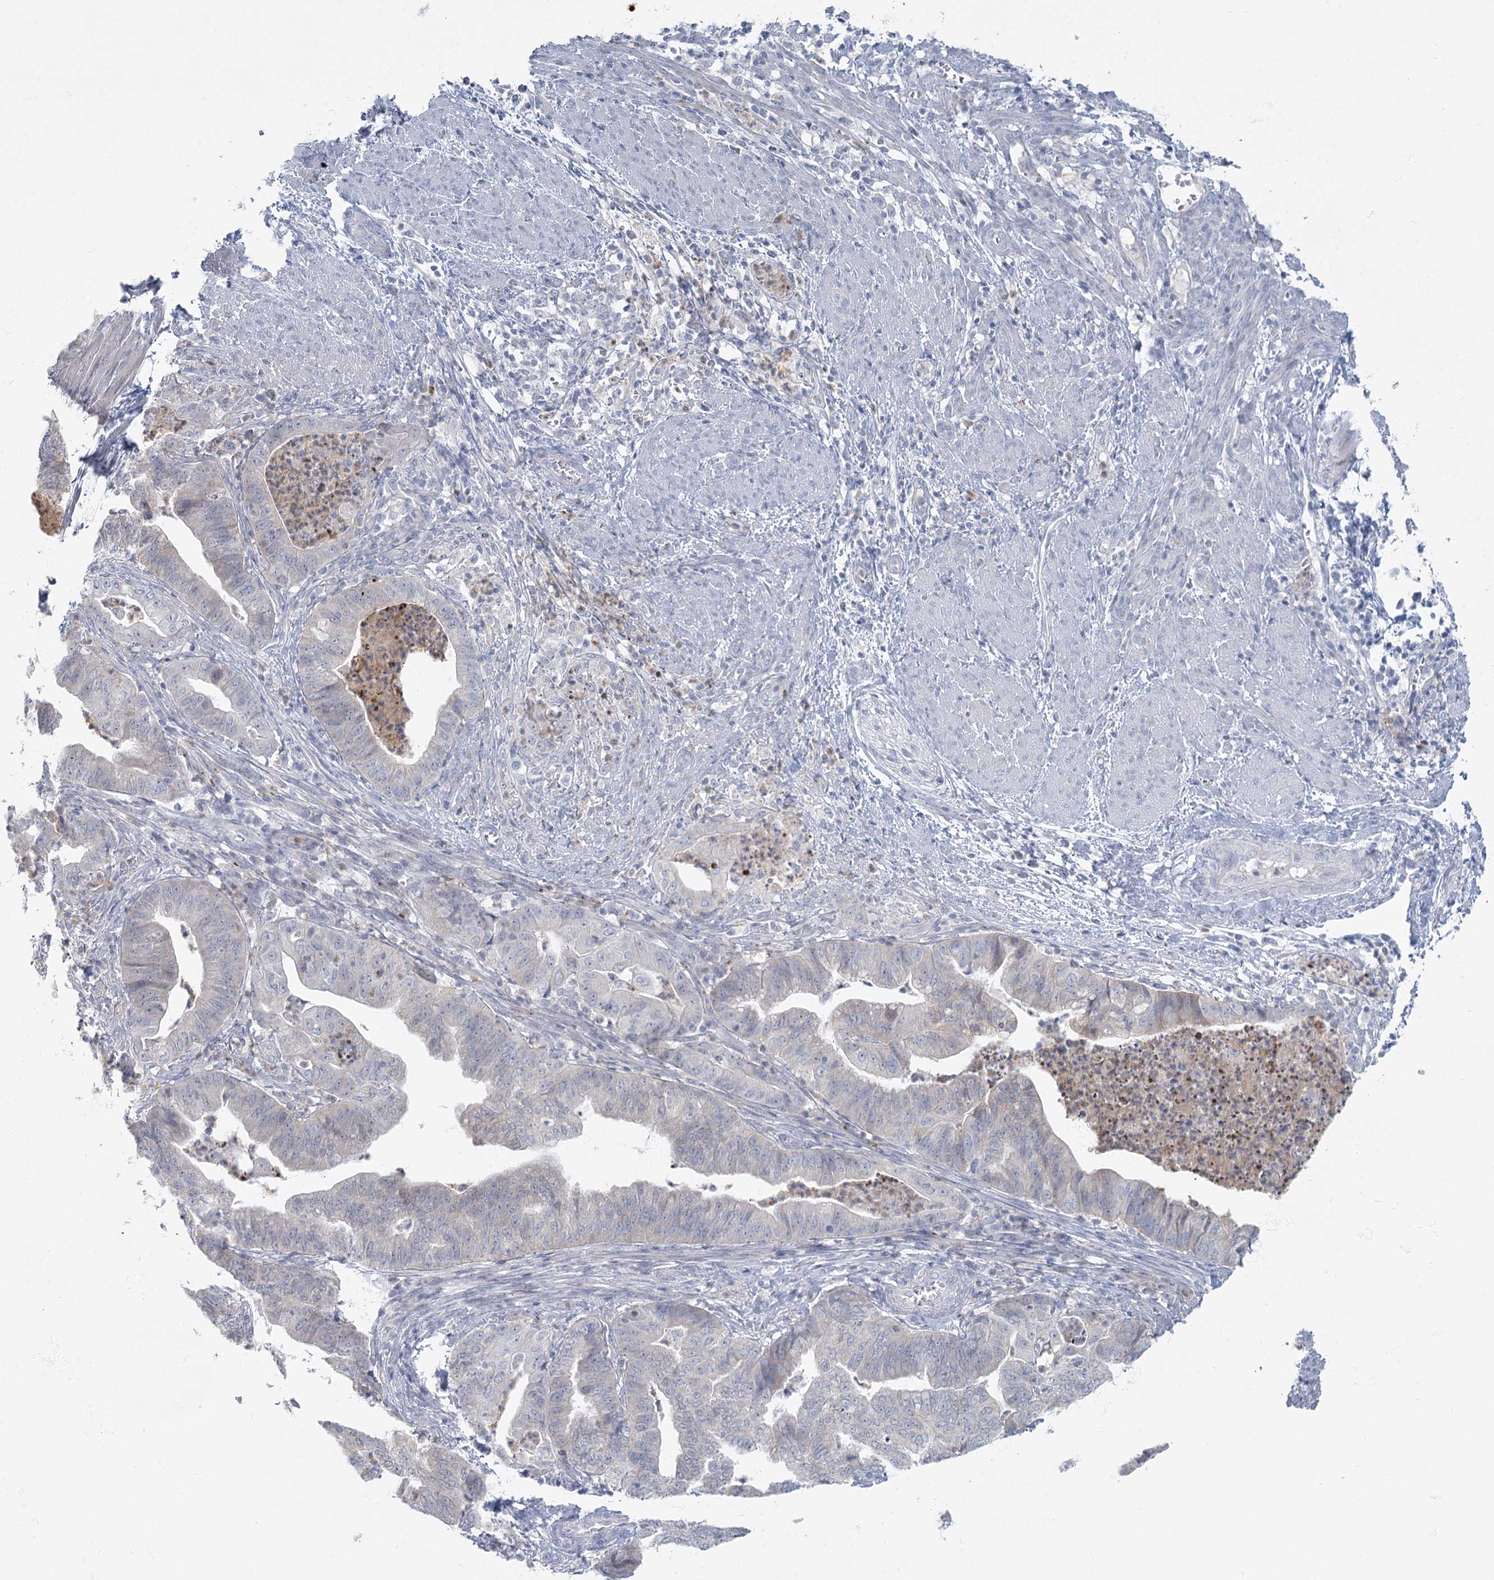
{"staining": {"intensity": "negative", "quantity": "none", "location": "none"}, "tissue": "endometrial cancer", "cell_type": "Tumor cells", "image_type": "cancer", "snomed": [{"axis": "morphology", "description": "Polyp, NOS"}, {"axis": "morphology", "description": "Adenocarcinoma, NOS"}, {"axis": "morphology", "description": "Adenoma, NOS"}, {"axis": "topography", "description": "Endometrium"}], "caption": "DAB (3,3'-diaminobenzidine) immunohistochemical staining of adenocarcinoma (endometrial) shows no significant expression in tumor cells. Nuclei are stained in blue.", "gene": "FAM110C", "patient": {"sex": "female", "age": 79}}